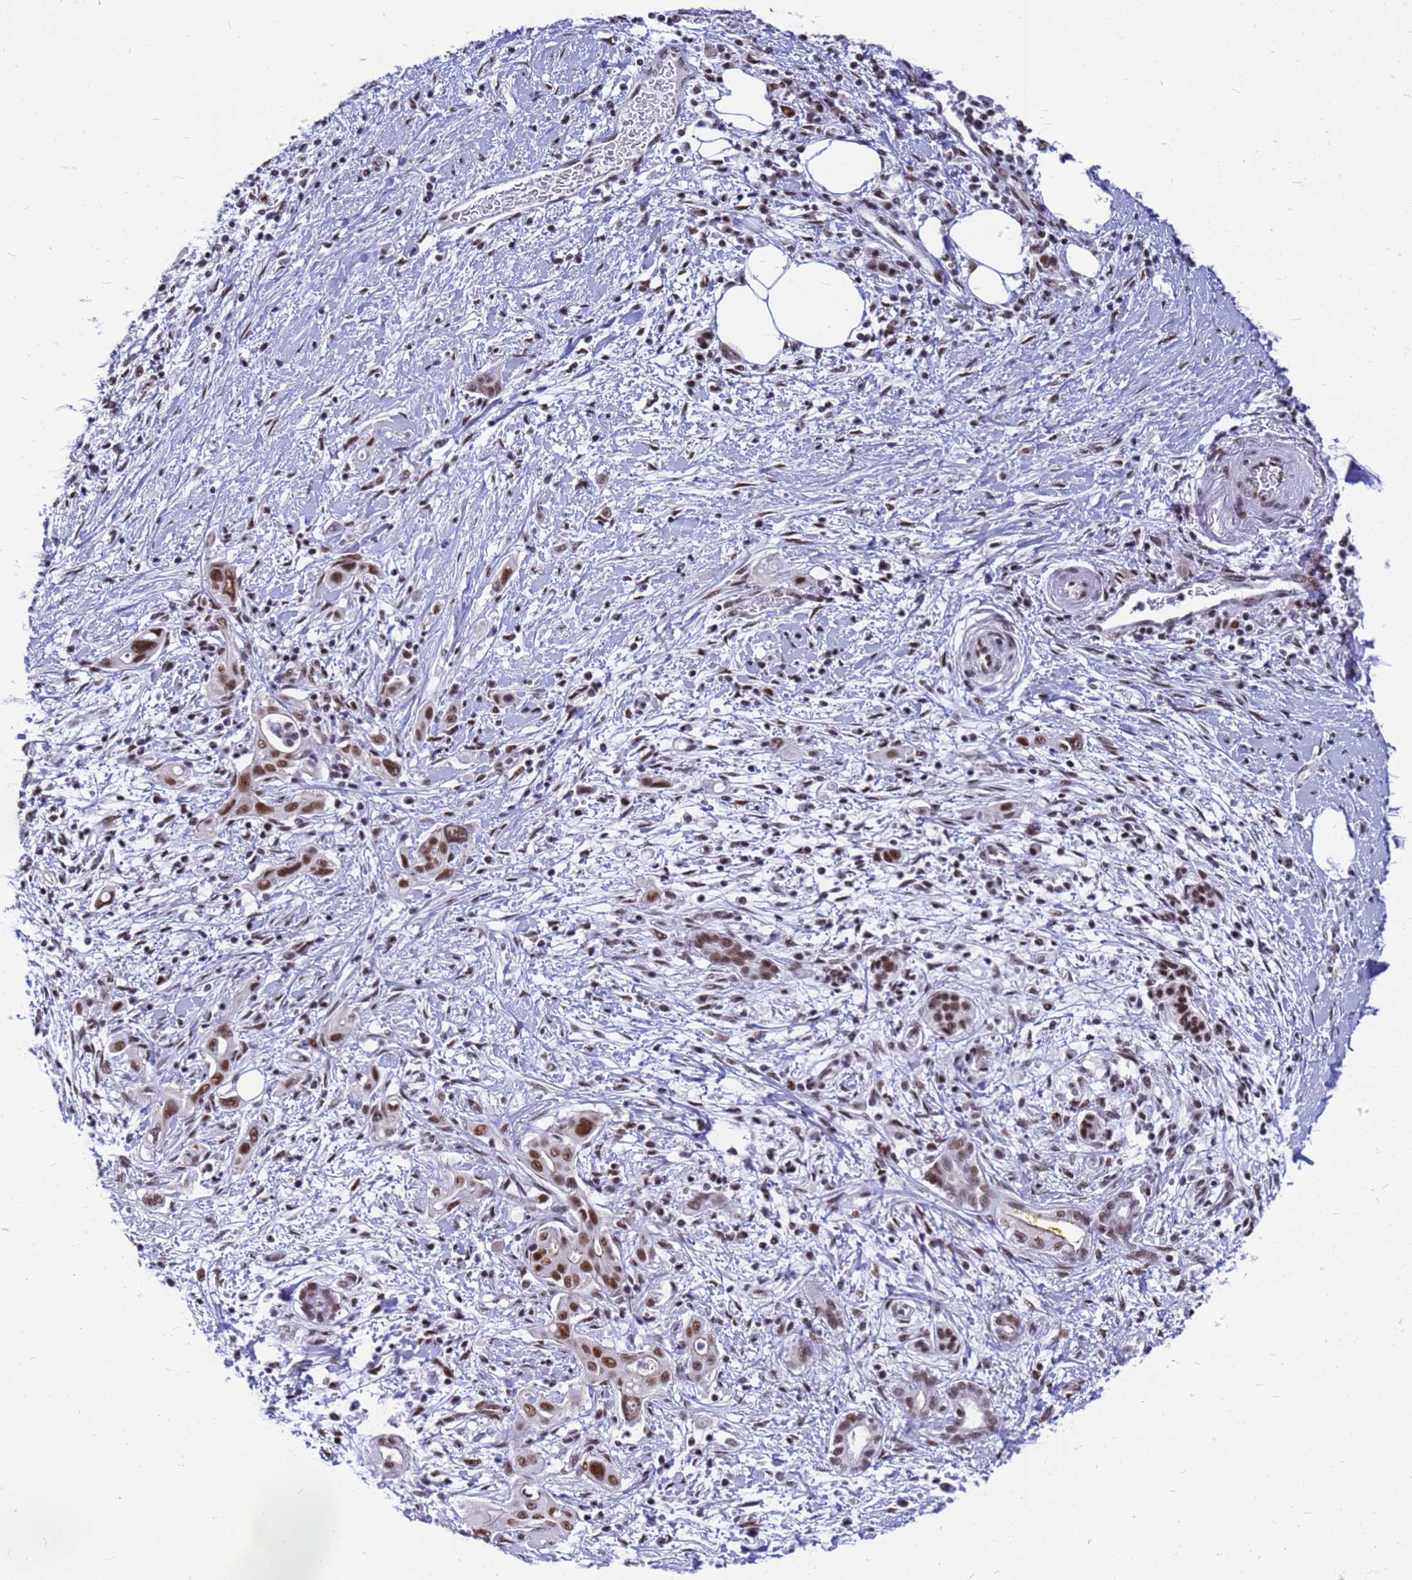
{"staining": {"intensity": "moderate", "quantity": ">75%", "location": "nuclear"}, "tissue": "pancreatic cancer", "cell_type": "Tumor cells", "image_type": "cancer", "snomed": [{"axis": "morphology", "description": "Adenocarcinoma, NOS"}, {"axis": "topography", "description": "Pancreas"}], "caption": "The photomicrograph demonstrates staining of pancreatic adenocarcinoma, revealing moderate nuclear protein staining (brown color) within tumor cells. (DAB IHC, brown staining for protein, blue staining for nuclei).", "gene": "SART3", "patient": {"sex": "male", "age": 58}}